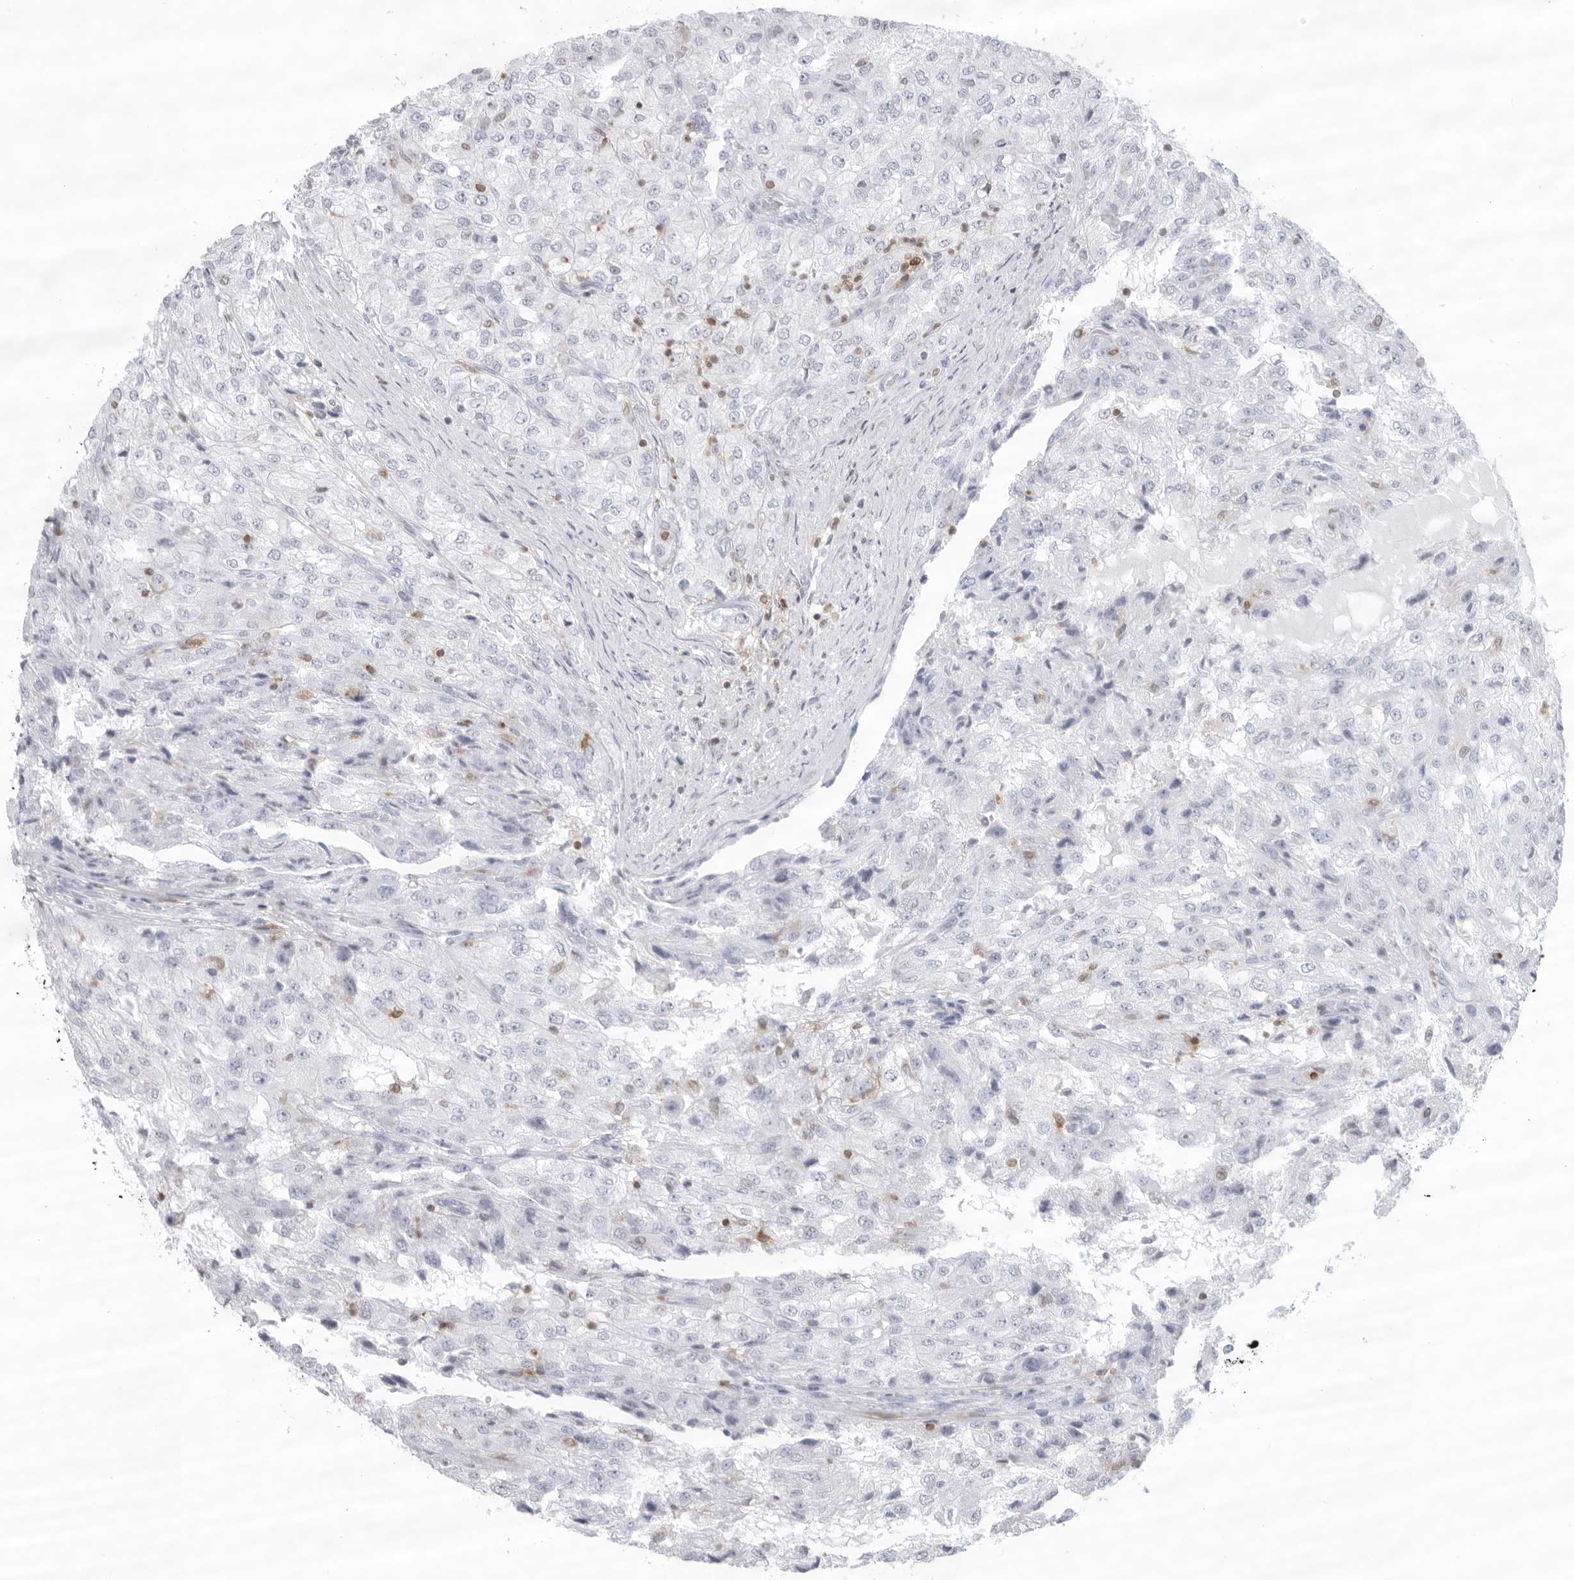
{"staining": {"intensity": "negative", "quantity": "none", "location": "none"}, "tissue": "renal cancer", "cell_type": "Tumor cells", "image_type": "cancer", "snomed": [{"axis": "morphology", "description": "Adenocarcinoma, NOS"}, {"axis": "topography", "description": "Kidney"}], "caption": "Immunohistochemistry image of renal cancer stained for a protein (brown), which exhibits no positivity in tumor cells.", "gene": "FMNL1", "patient": {"sex": "female", "age": 54}}